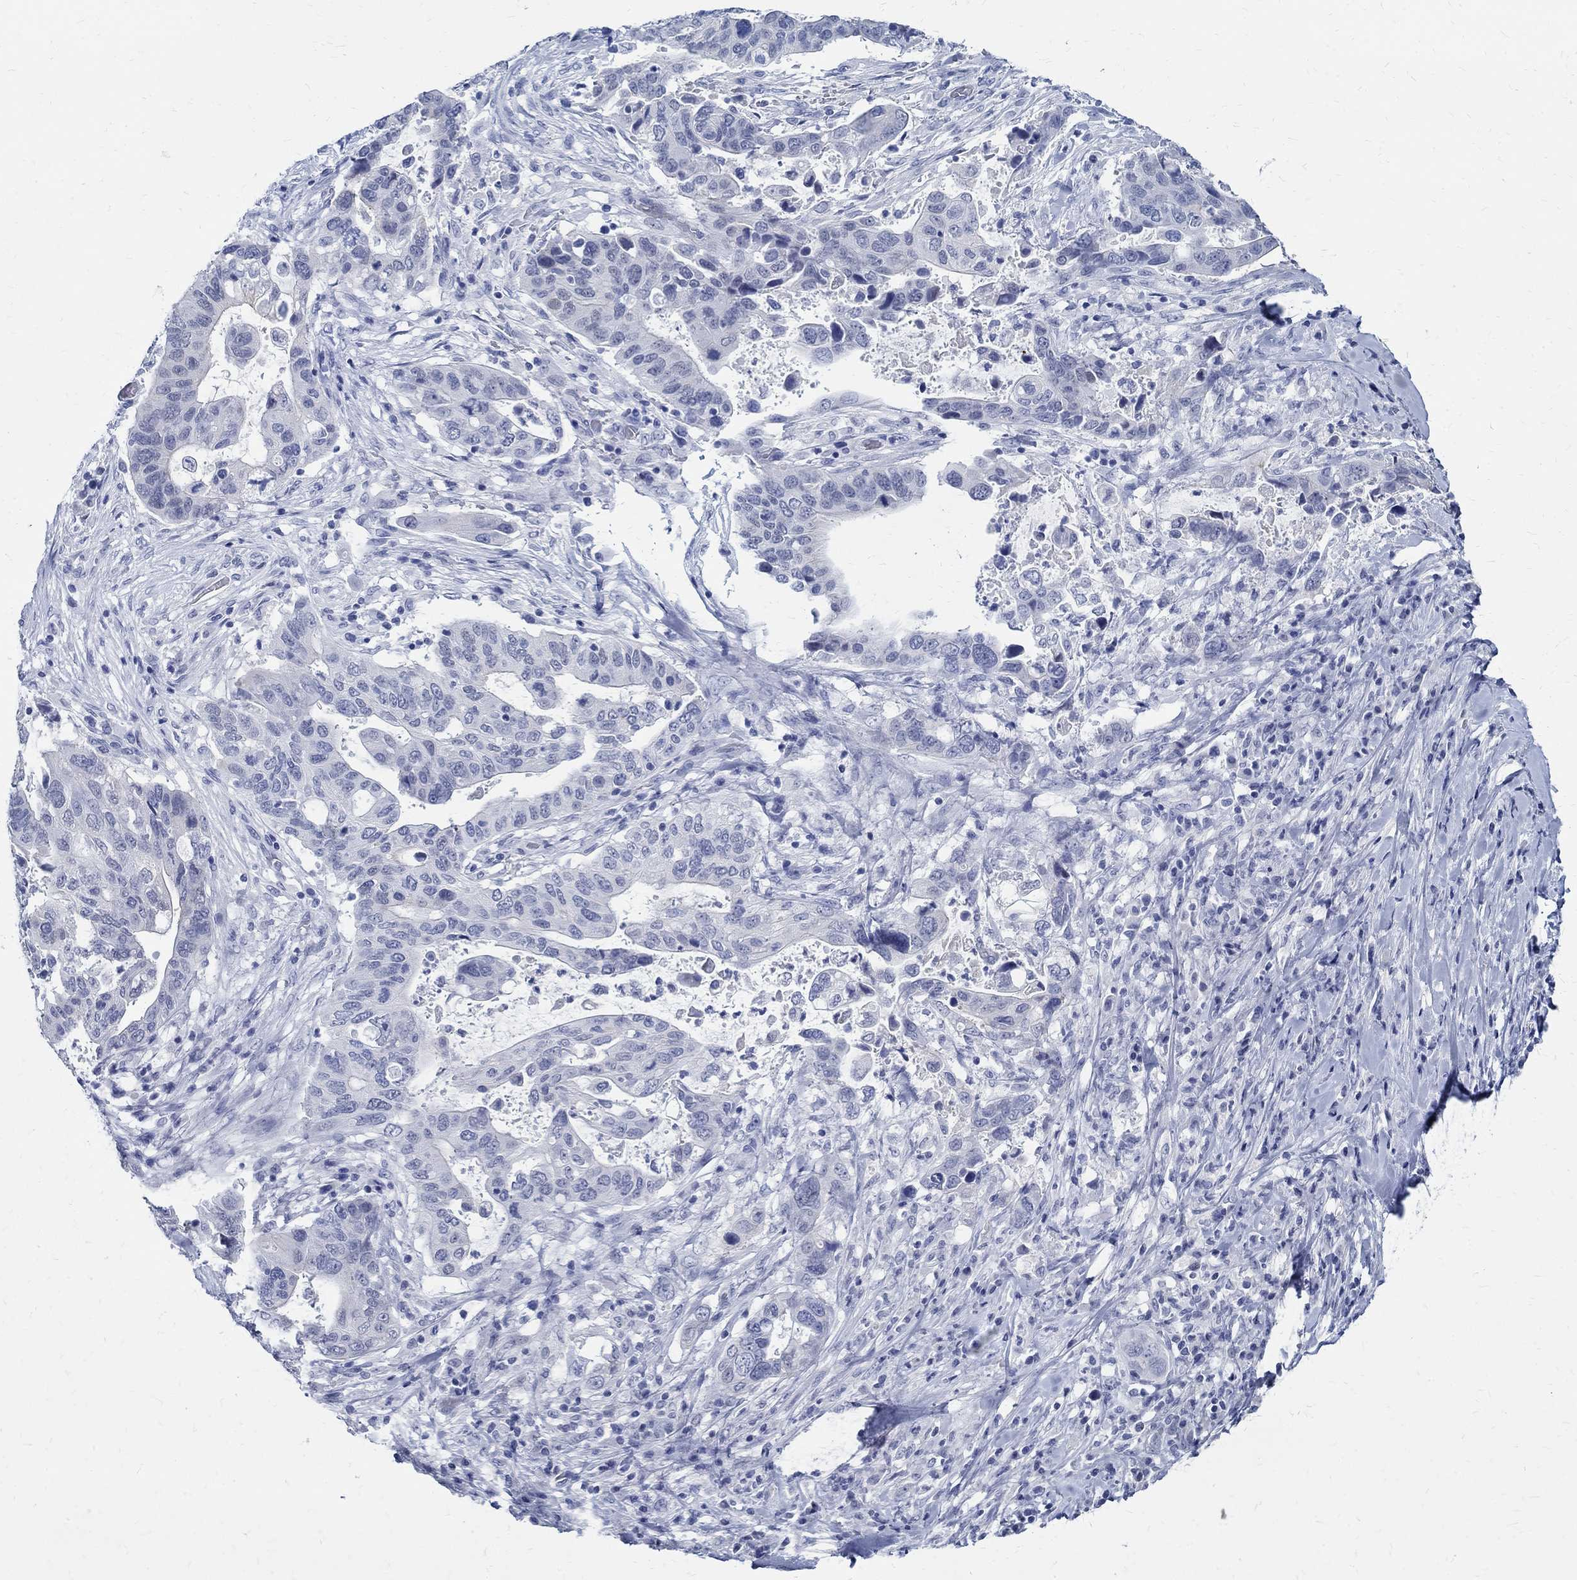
{"staining": {"intensity": "moderate", "quantity": "<25%", "location": "cytoplasmic/membranous"}, "tissue": "stomach cancer", "cell_type": "Tumor cells", "image_type": "cancer", "snomed": [{"axis": "morphology", "description": "Adenocarcinoma, NOS"}, {"axis": "topography", "description": "Stomach"}], "caption": "Protein expression analysis of stomach cancer demonstrates moderate cytoplasmic/membranous staining in approximately <25% of tumor cells.", "gene": "BSPRY", "patient": {"sex": "male", "age": 54}}